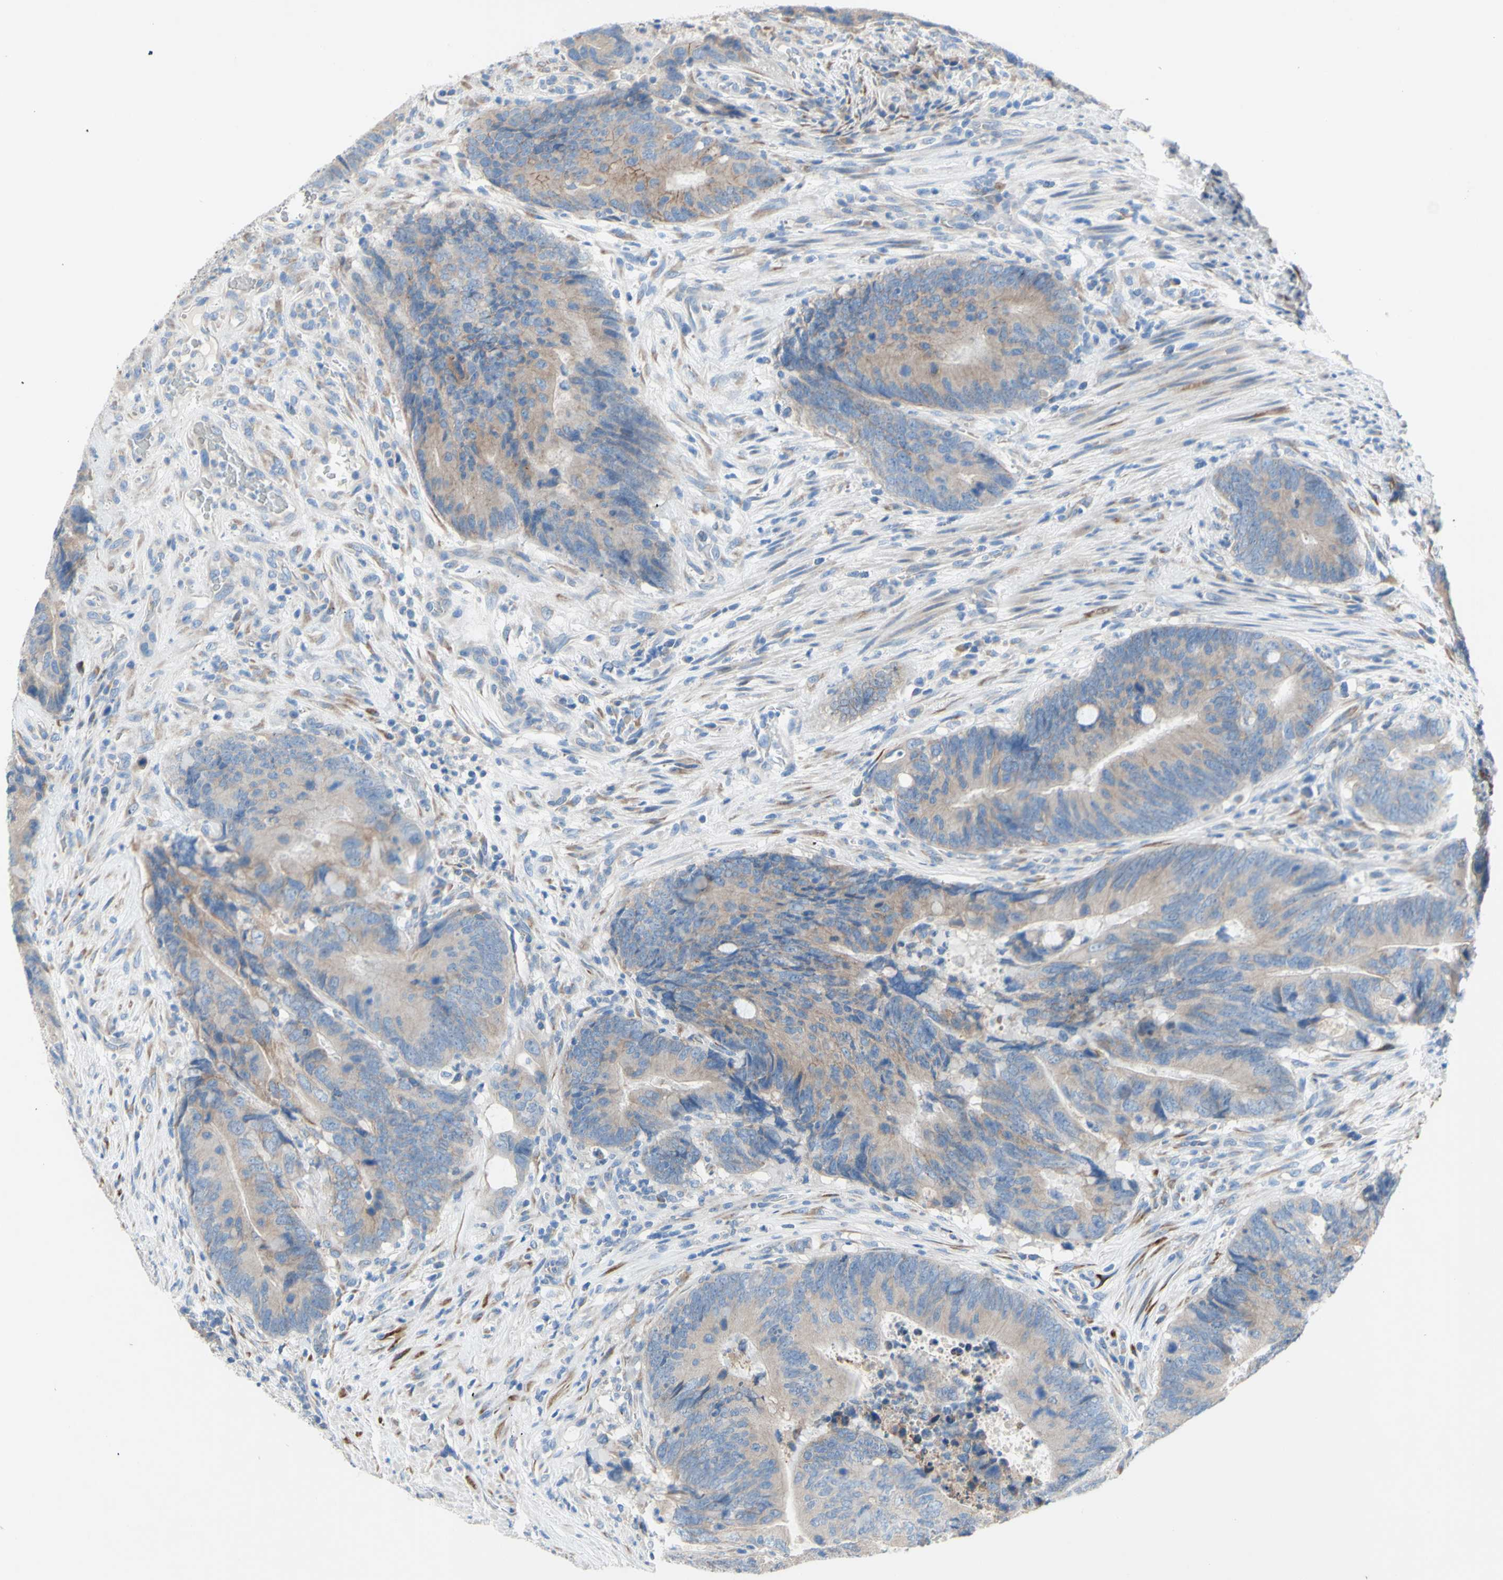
{"staining": {"intensity": "weak", "quantity": "<25%", "location": "cytoplasmic/membranous"}, "tissue": "colorectal cancer", "cell_type": "Tumor cells", "image_type": "cancer", "snomed": [{"axis": "morphology", "description": "Normal tissue, NOS"}, {"axis": "morphology", "description": "Adenocarcinoma, NOS"}, {"axis": "topography", "description": "Colon"}], "caption": "DAB immunohistochemical staining of colorectal cancer (adenocarcinoma) reveals no significant staining in tumor cells.", "gene": "TMIGD2", "patient": {"sex": "male", "age": 56}}